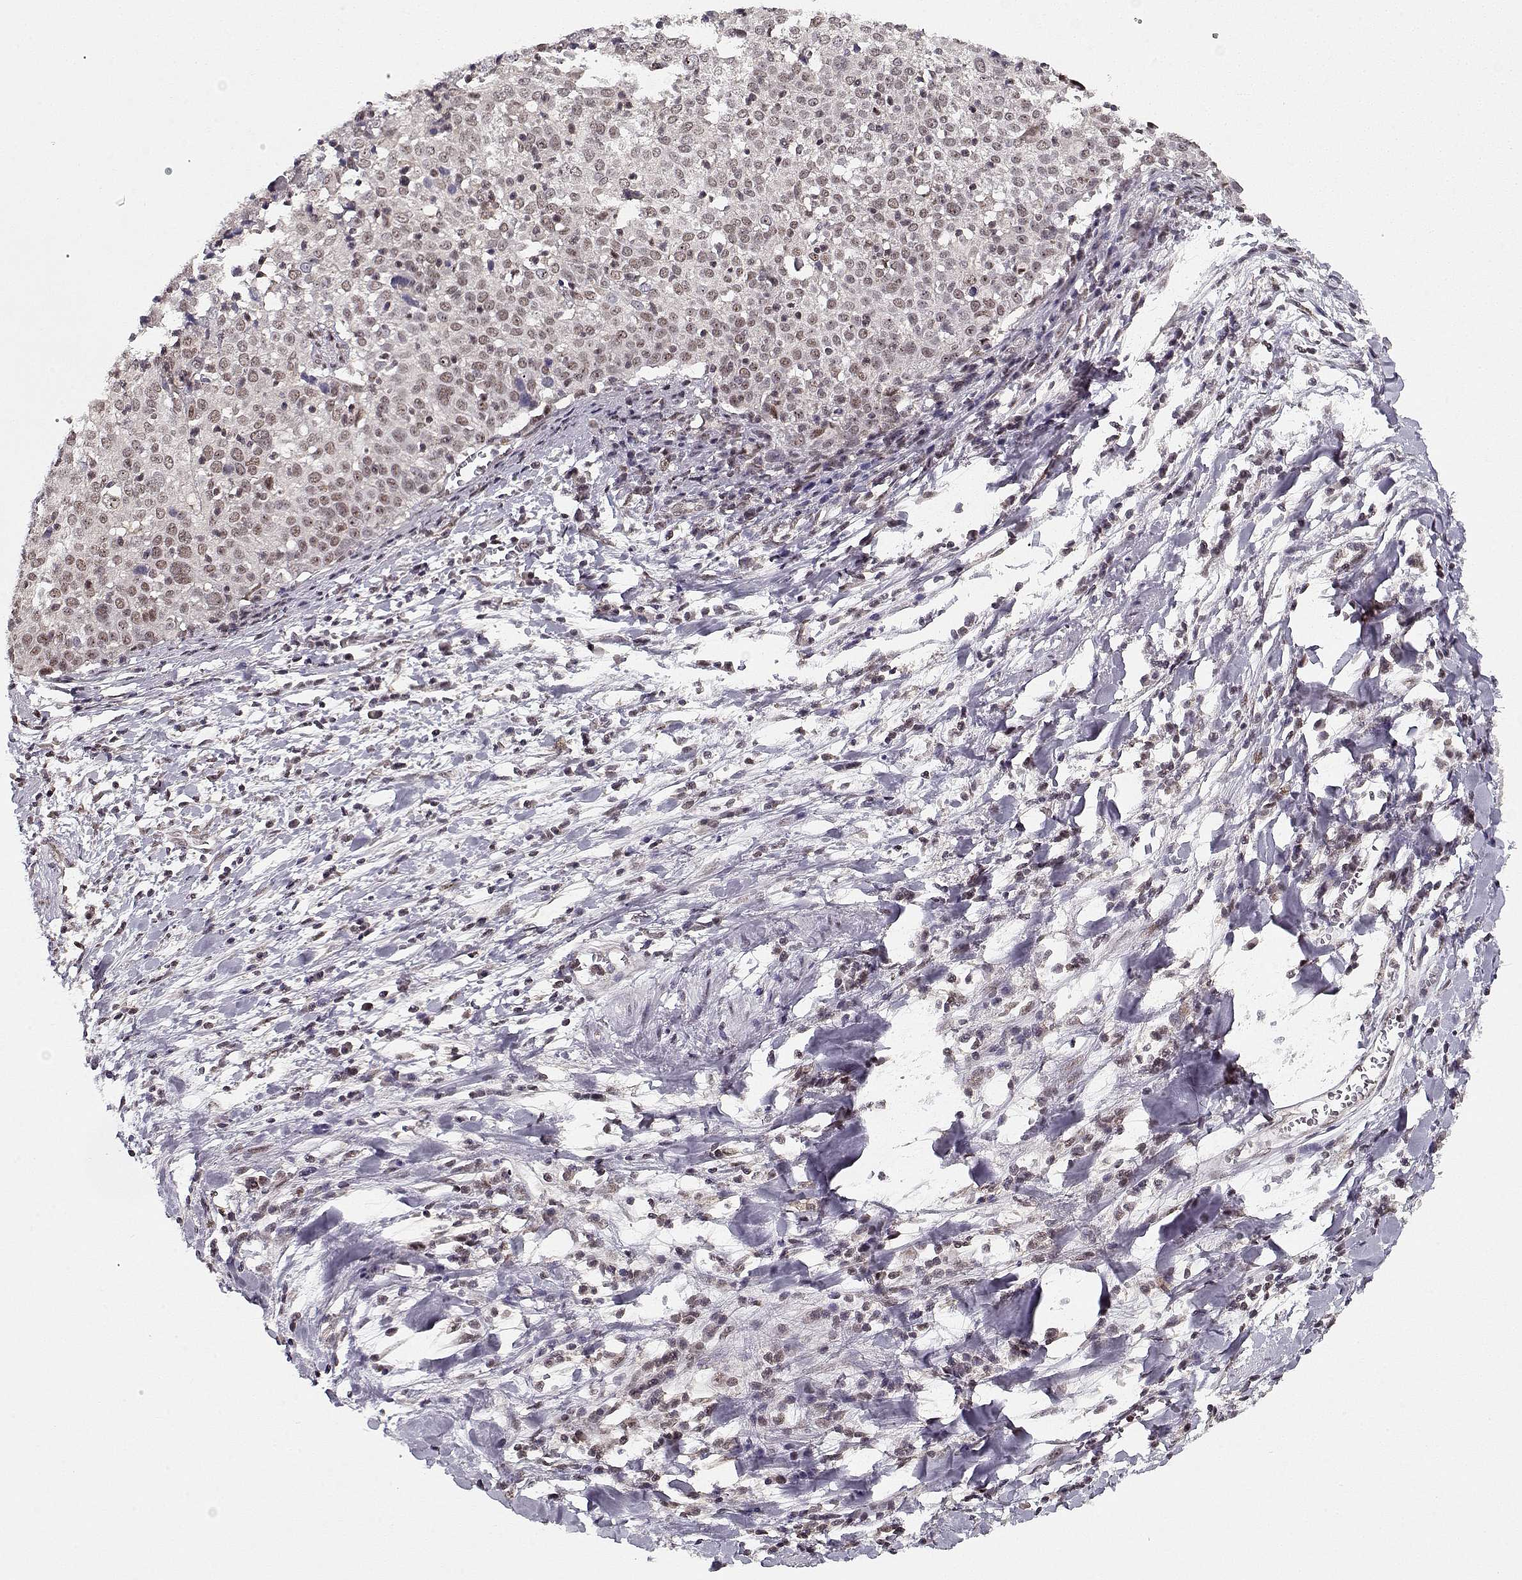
{"staining": {"intensity": "moderate", "quantity": "25%-75%", "location": "nuclear"}, "tissue": "cervical cancer", "cell_type": "Tumor cells", "image_type": "cancer", "snomed": [{"axis": "morphology", "description": "Squamous cell carcinoma, NOS"}, {"axis": "topography", "description": "Cervix"}], "caption": "Squamous cell carcinoma (cervical) stained with a protein marker reveals moderate staining in tumor cells.", "gene": "TESPA1", "patient": {"sex": "female", "age": 39}}